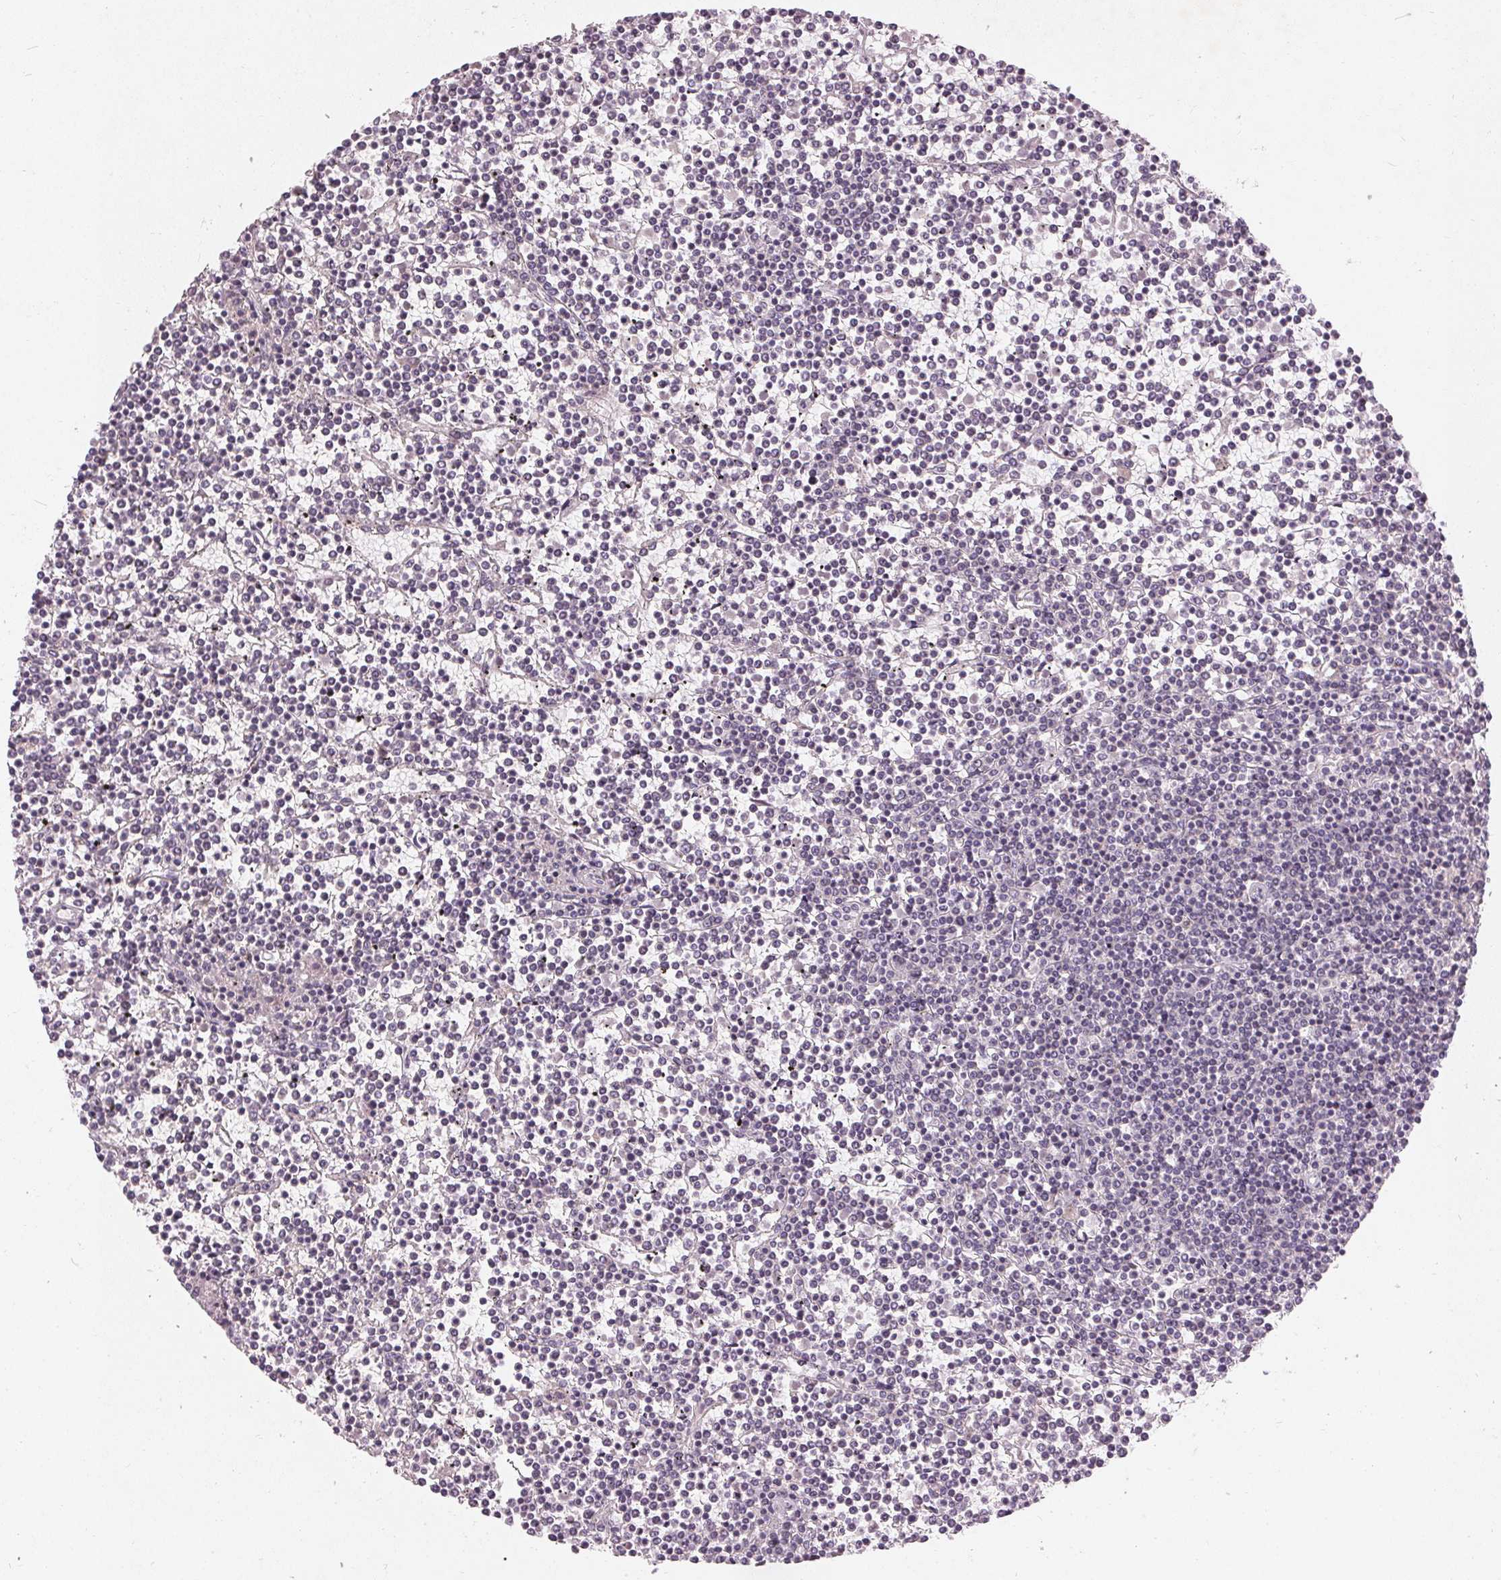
{"staining": {"intensity": "negative", "quantity": "none", "location": "none"}, "tissue": "lymphoma", "cell_type": "Tumor cells", "image_type": "cancer", "snomed": [{"axis": "morphology", "description": "Malignant lymphoma, non-Hodgkin's type, Low grade"}, {"axis": "topography", "description": "Spleen"}], "caption": "Immunohistochemistry (IHC) of human lymphoma shows no expression in tumor cells.", "gene": "TRIM60", "patient": {"sex": "female", "age": 19}}